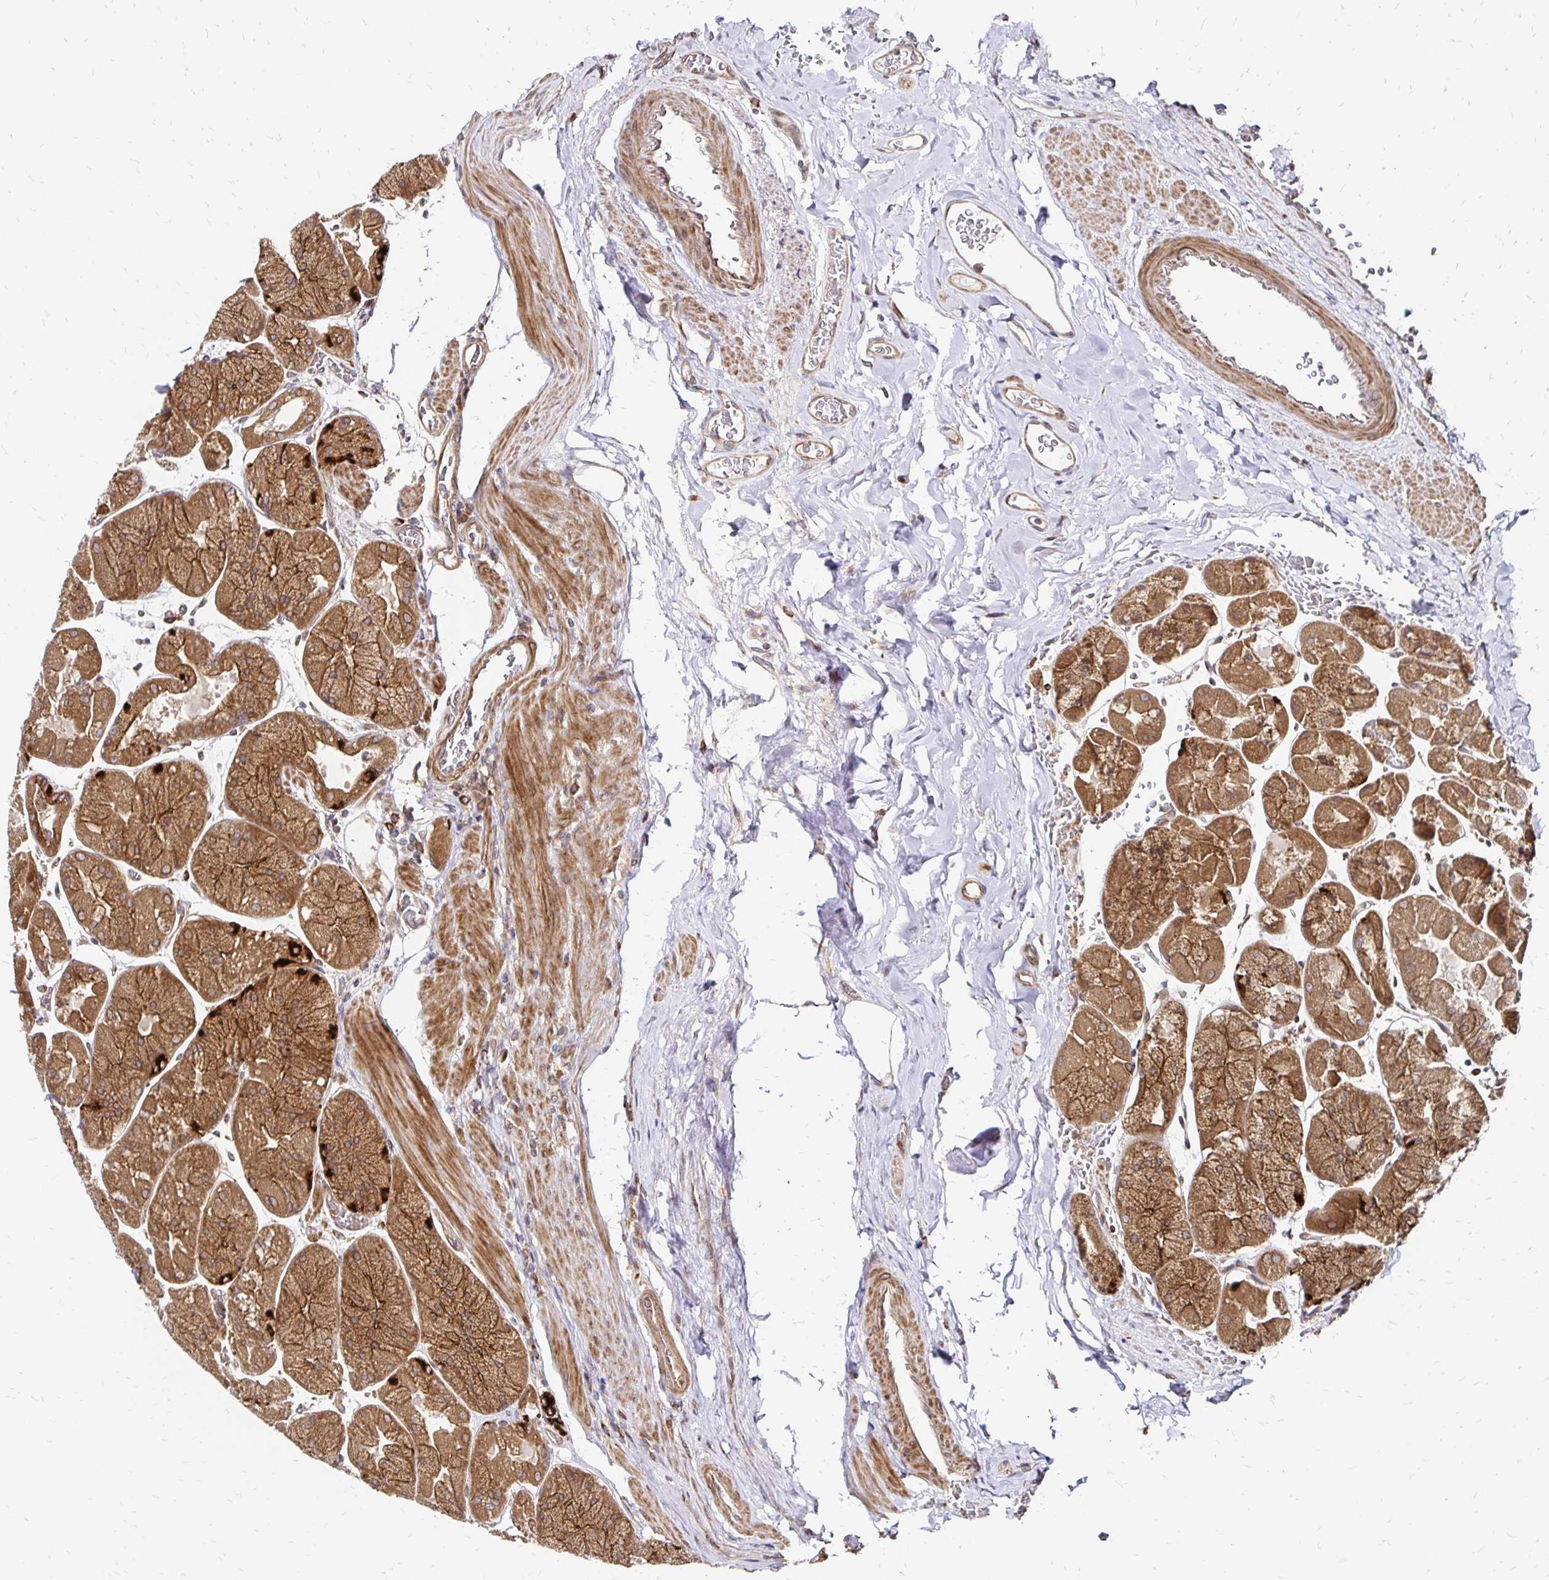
{"staining": {"intensity": "moderate", "quantity": ">75%", "location": "cytoplasmic/membranous"}, "tissue": "stomach", "cell_type": "Glandular cells", "image_type": "normal", "snomed": [{"axis": "morphology", "description": "Normal tissue, NOS"}, {"axis": "topography", "description": "Stomach"}], "caption": "A brown stain highlights moderate cytoplasmic/membranous staining of a protein in glandular cells of unremarkable human stomach.", "gene": "ZW10", "patient": {"sex": "female", "age": 61}}